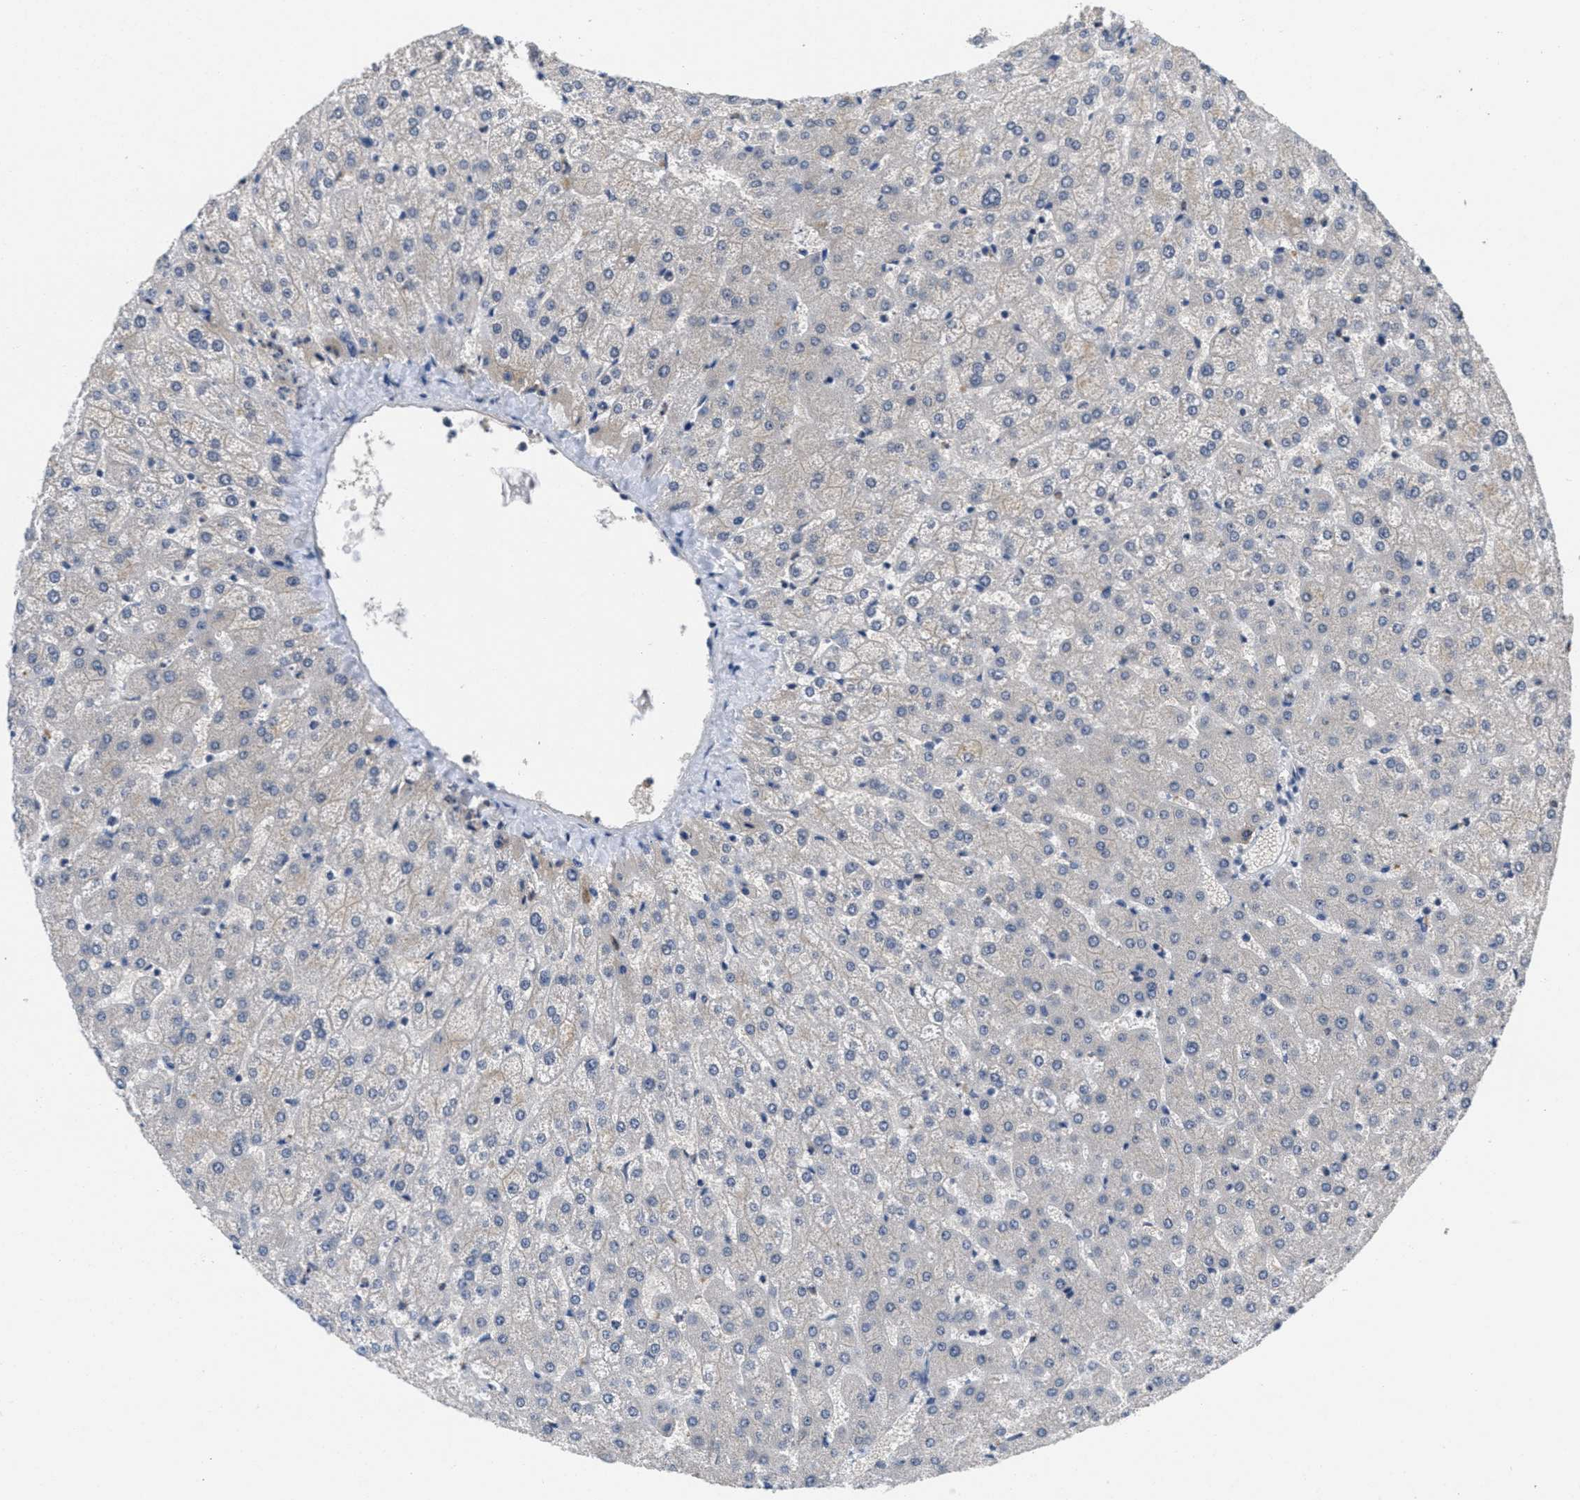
{"staining": {"intensity": "negative", "quantity": "none", "location": "none"}, "tissue": "liver", "cell_type": "Cholangiocytes", "image_type": "normal", "snomed": [{"axis": "morphology", "description": "Normal tissue, NOS"}, {"axis": "topography", "description": "Liver"}], "caption": "Micrograph shows no protein expression in cholangiocytes of unremarkable liver. (Stains: DAB immunohistochemistry (IHC) with hematoxylin counter stain, Microscopy: brightfield microscopy at high magnification).", "gene": "ANGPT1", "patient": {"sex": "female", "age": 32}}